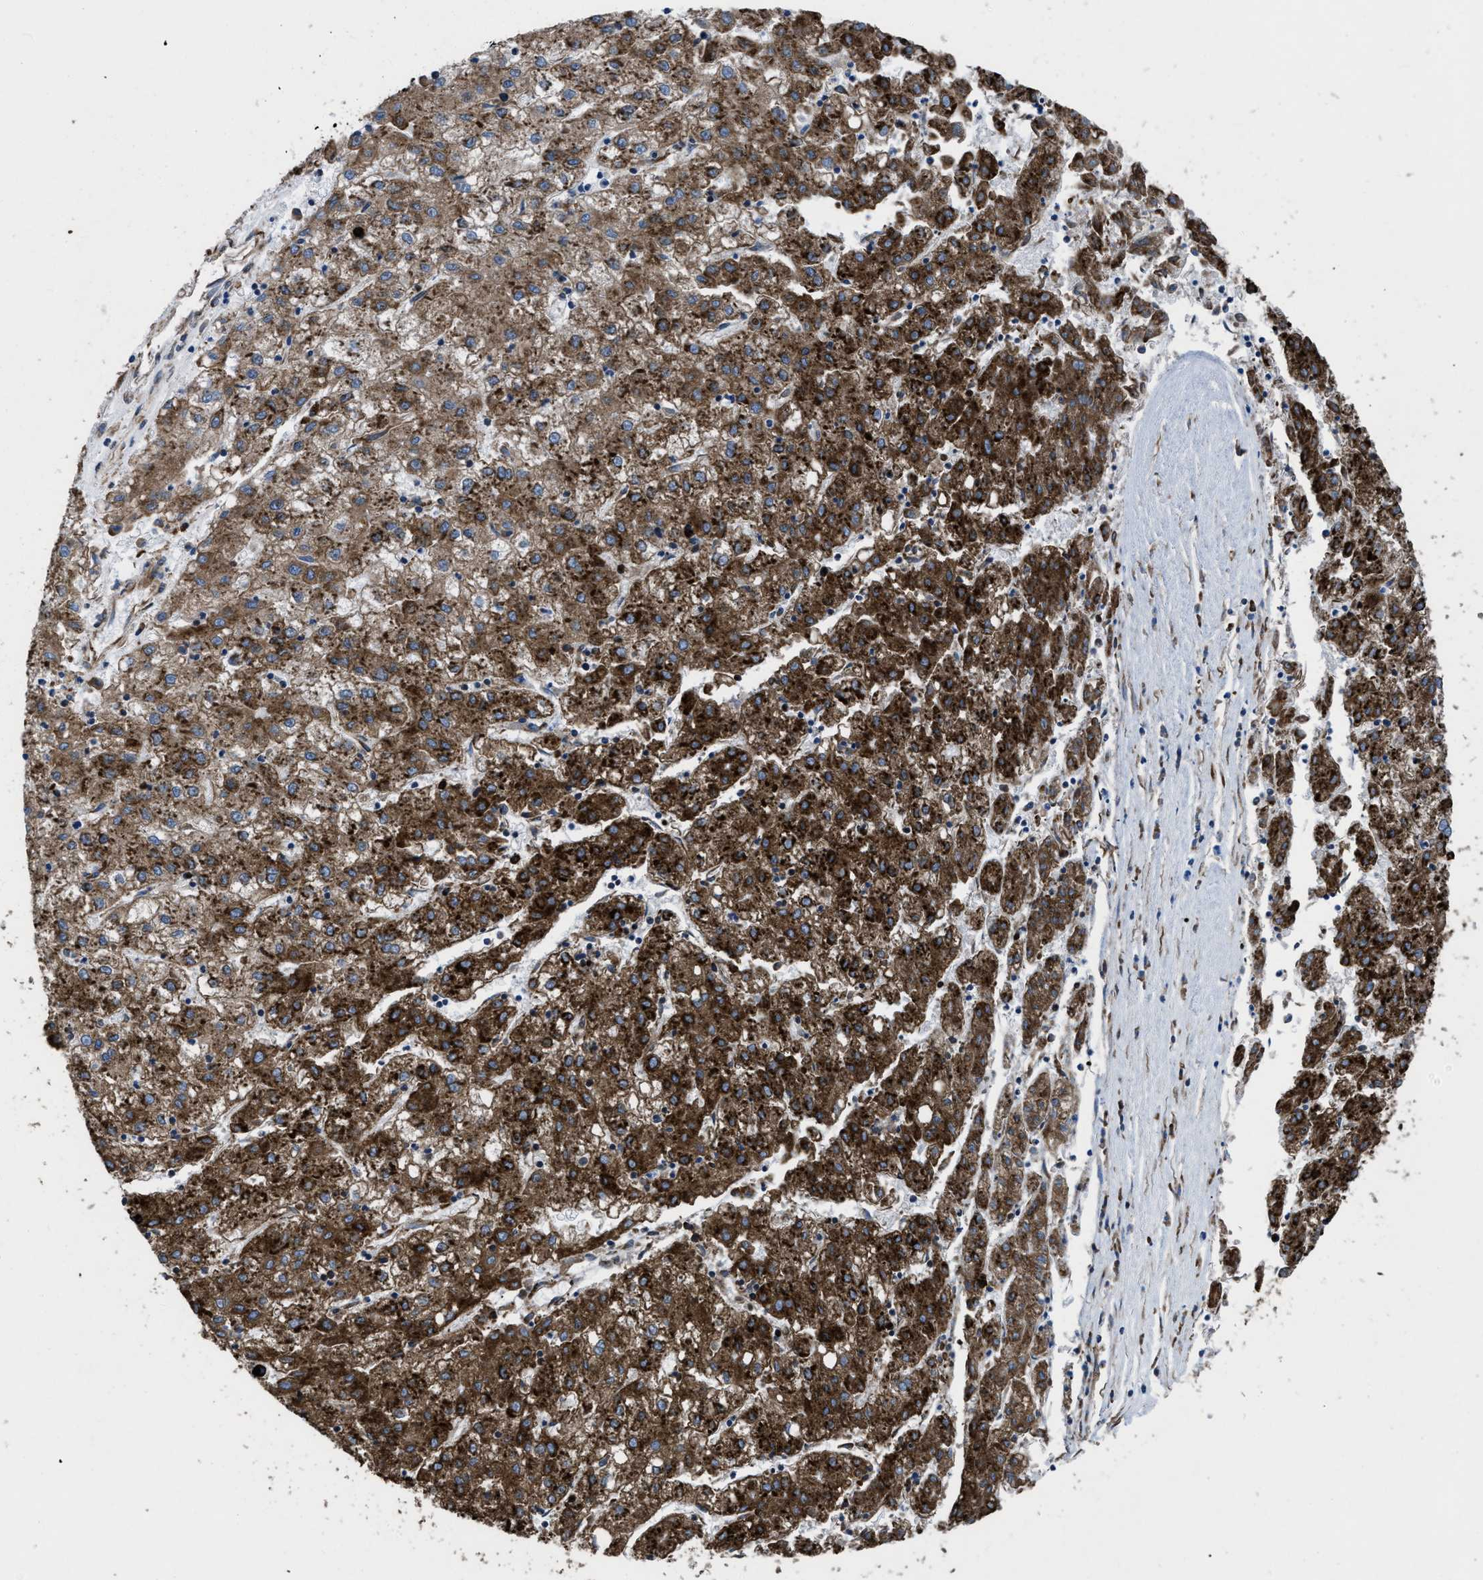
{"staining": {"intensity": "strong", "quantity": ">75%", "location": "cytoplasmic/membranous"}, "tissue": "liver cancer", "cell_type": "Tumor cells", "image_type": "cancer", "snomed": [{"axis": "morphology", "description": "Carcinoma, Hepatocellular, NOS"}, {"axis": "topography", "description": "Liver"}], "caption": "IHC micrograph of liver cancer (hepatocellular carcinoma) stained for a protein (brown), which shows high levels of strong cytoplasmic/membranous positivity in approximately >75% of tumor cells.", "gene": "CAPRIN1", "patient": {"sex": "male", "age": 72}}